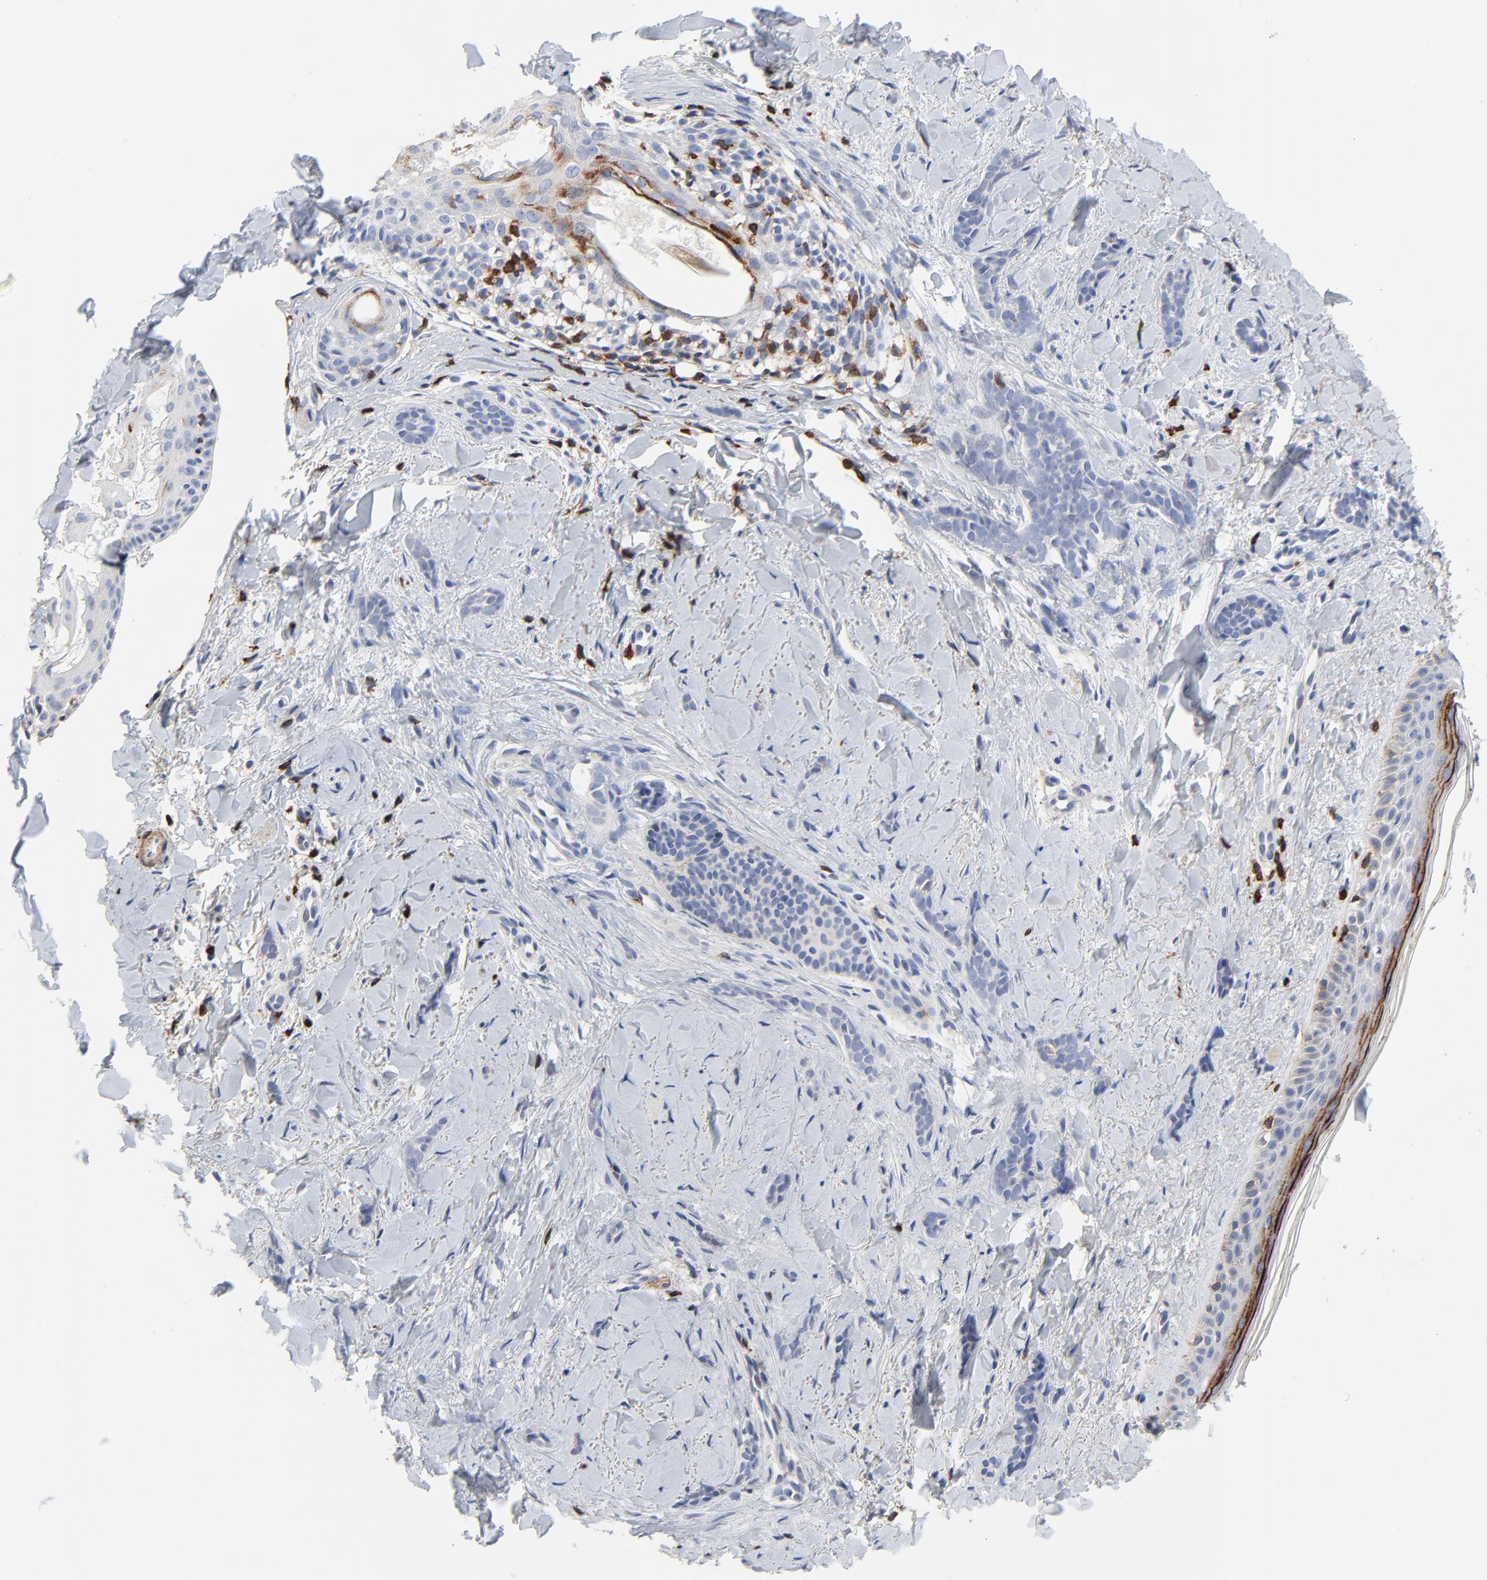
{"staining": {"intensity": "negative", "quantity": "none", "location": "none"}, "tissue": "skin cancer", "cell_type": "Tumor cells", "image_type": "cancer", "snomed": [{"axis": "morphology", "description": "Basal cell carcinoma"}, {"axis": "topography", "description": "Skin"}], "caption": "Protein analysis of skin basal cell carcinoma reveals no significant expression in tumor cells.", "gene": "SKAP1", "patient": {"sex": "female", "age": 37}}